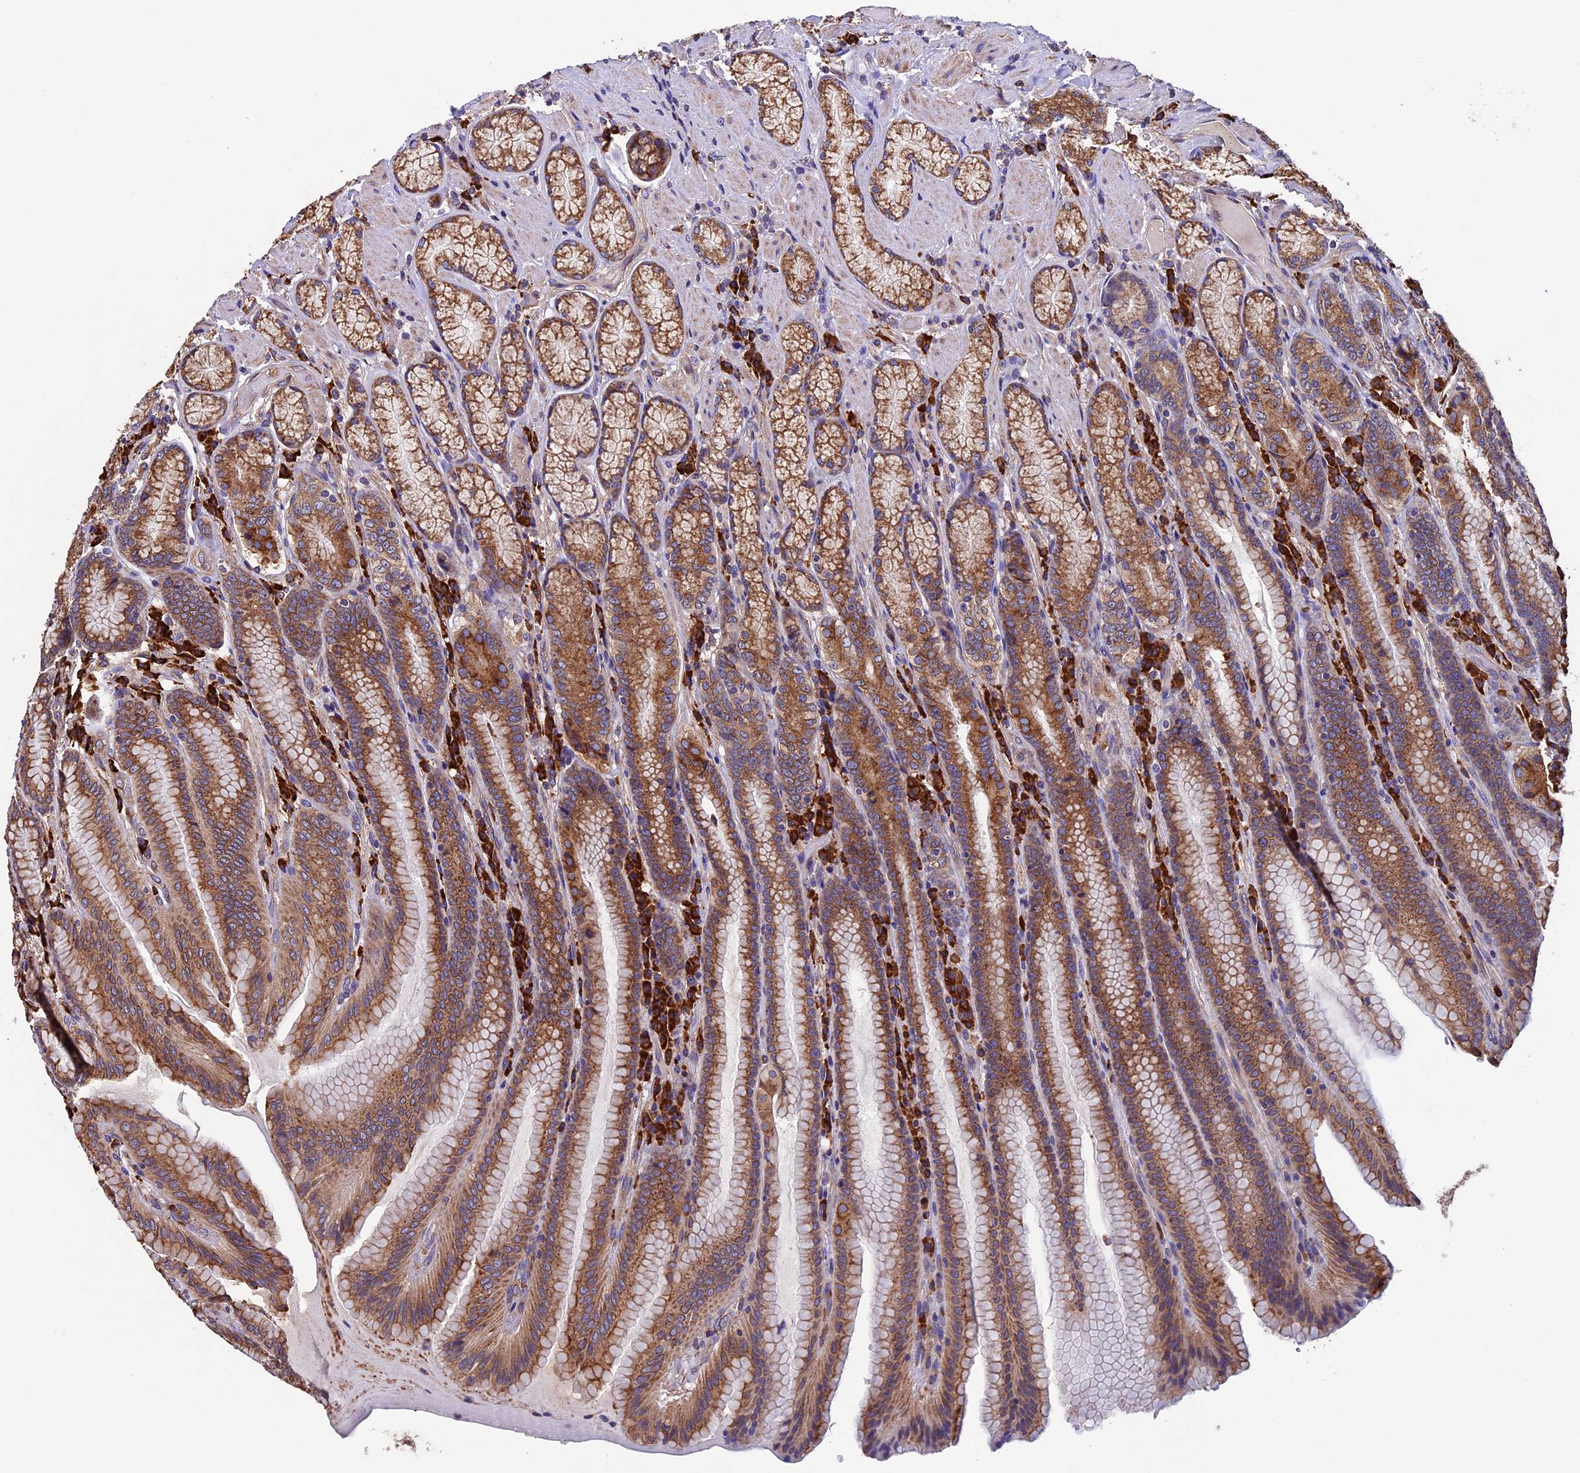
{"staining": {"intensity": "strong", "quantity": ">75%", "location": "cytoplasmic/membranous"}, "tissue": "stomach", "cell_type": "Glandular cells", "image_type": "normal", "snomed": [{"axis": "morphology", "description": "Normal tissue, NOS"}, {"axis": "topography", "description": "Stomach, upper"}, {"axis": "topography", "description": "Stomach, lower"}], "caption": "Immunohistochemical staining of benign stomach exhibits high levels of strong cytoplasmic/membranous positivity in approximately >75% of glandular cells.", "gene": "BTBD3", "patient": {"sex": "female", "age": 76}}